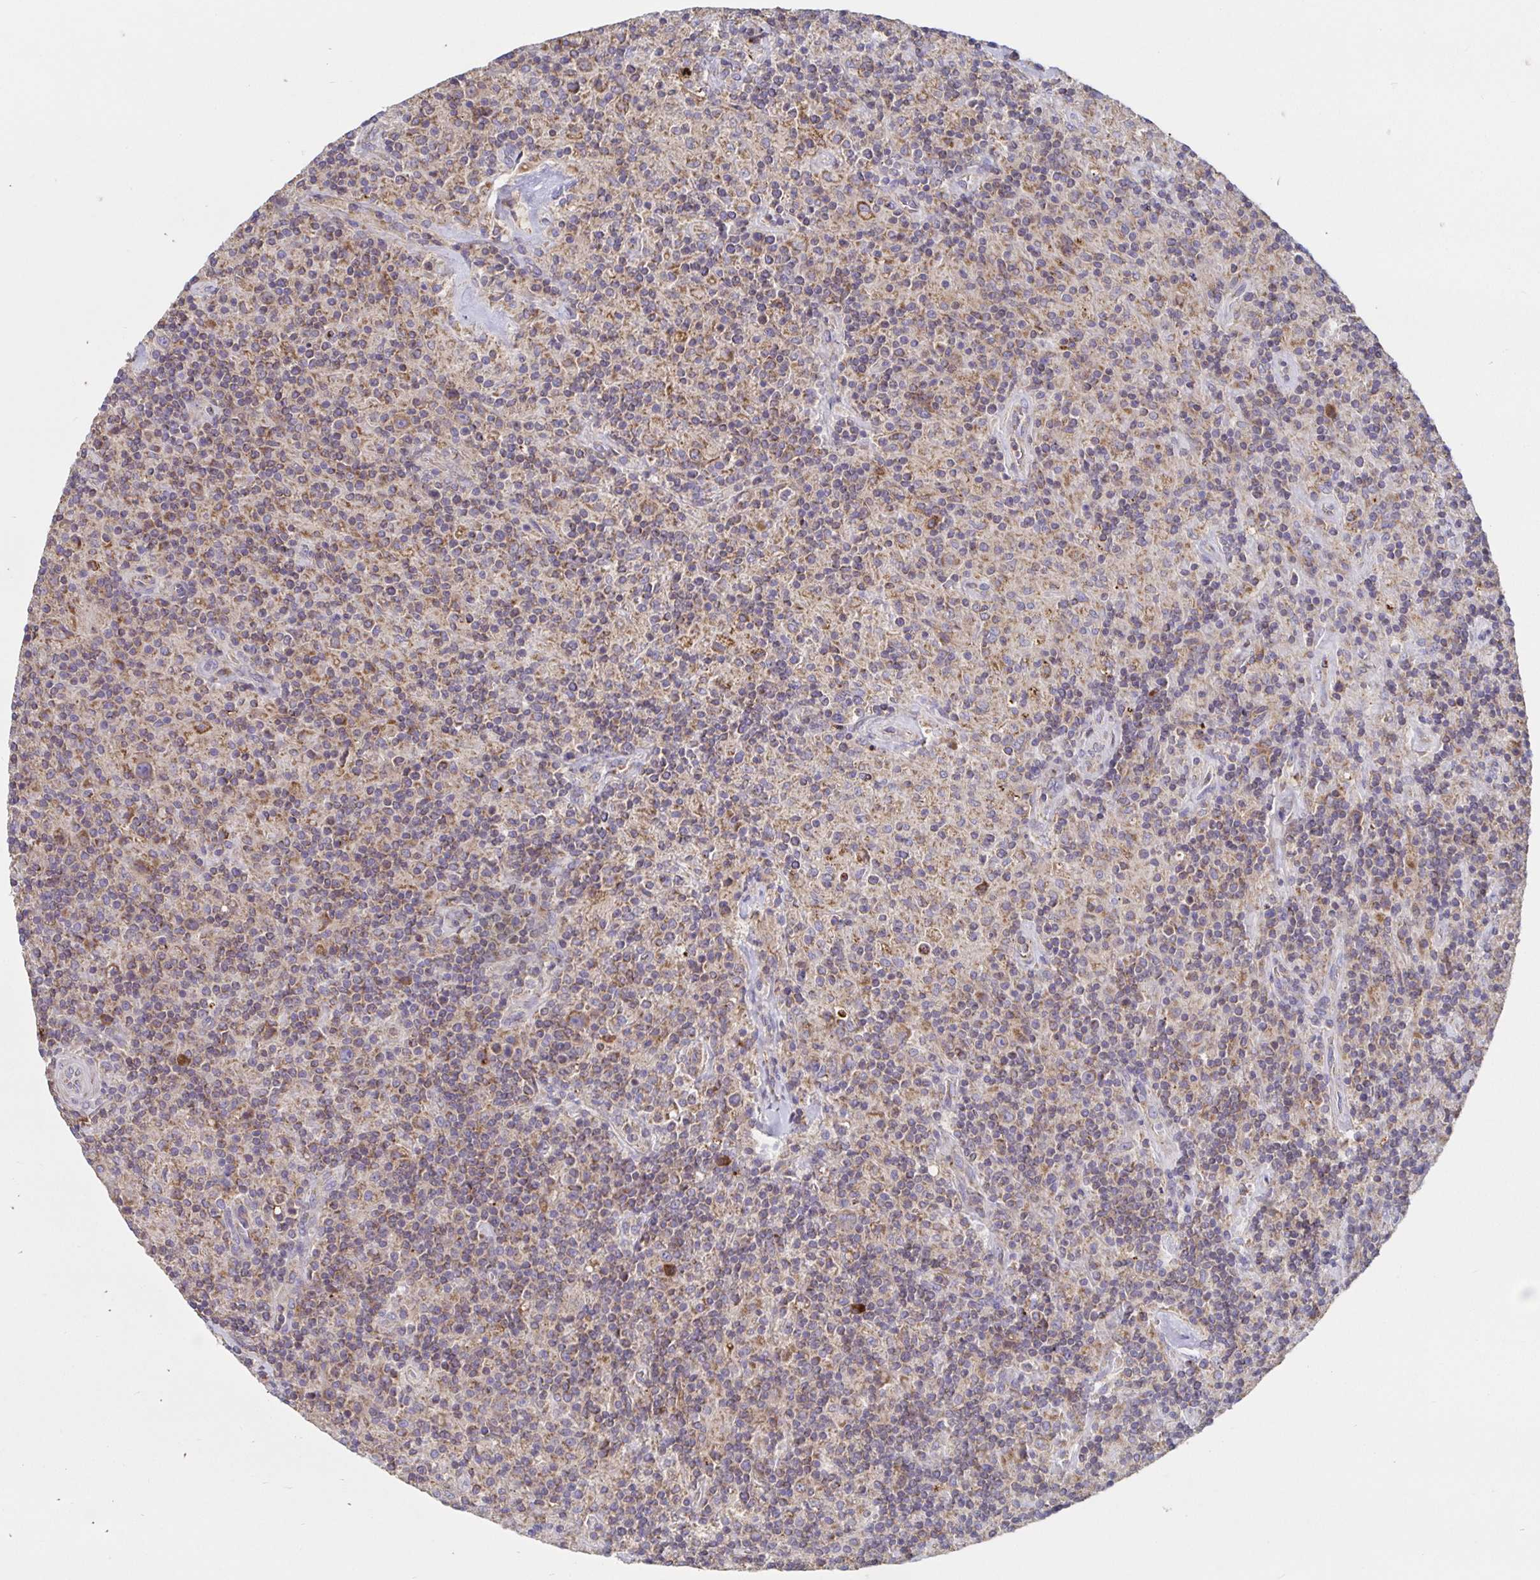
{"staining": {"intensity": "weak", "quantity": ">75%", "location": "cytoplasmic/membranous"}, "tissue": "lymphoma", "cell_type": "Tumor cells", "image_type": "cancer", "snomed": [{"axis": "morphology", "description": "Hodgkin's disease, NOS"}, {"axis": "topography", "description": "Lymph node"}], "caption": "A photomicrograph of human lymphoma stained for a protein displays weak cytoplasmic/membranous brown staining in tumor cells.", "gene": "PRDX3", "patient": {"sex": "male", "age": 70}}